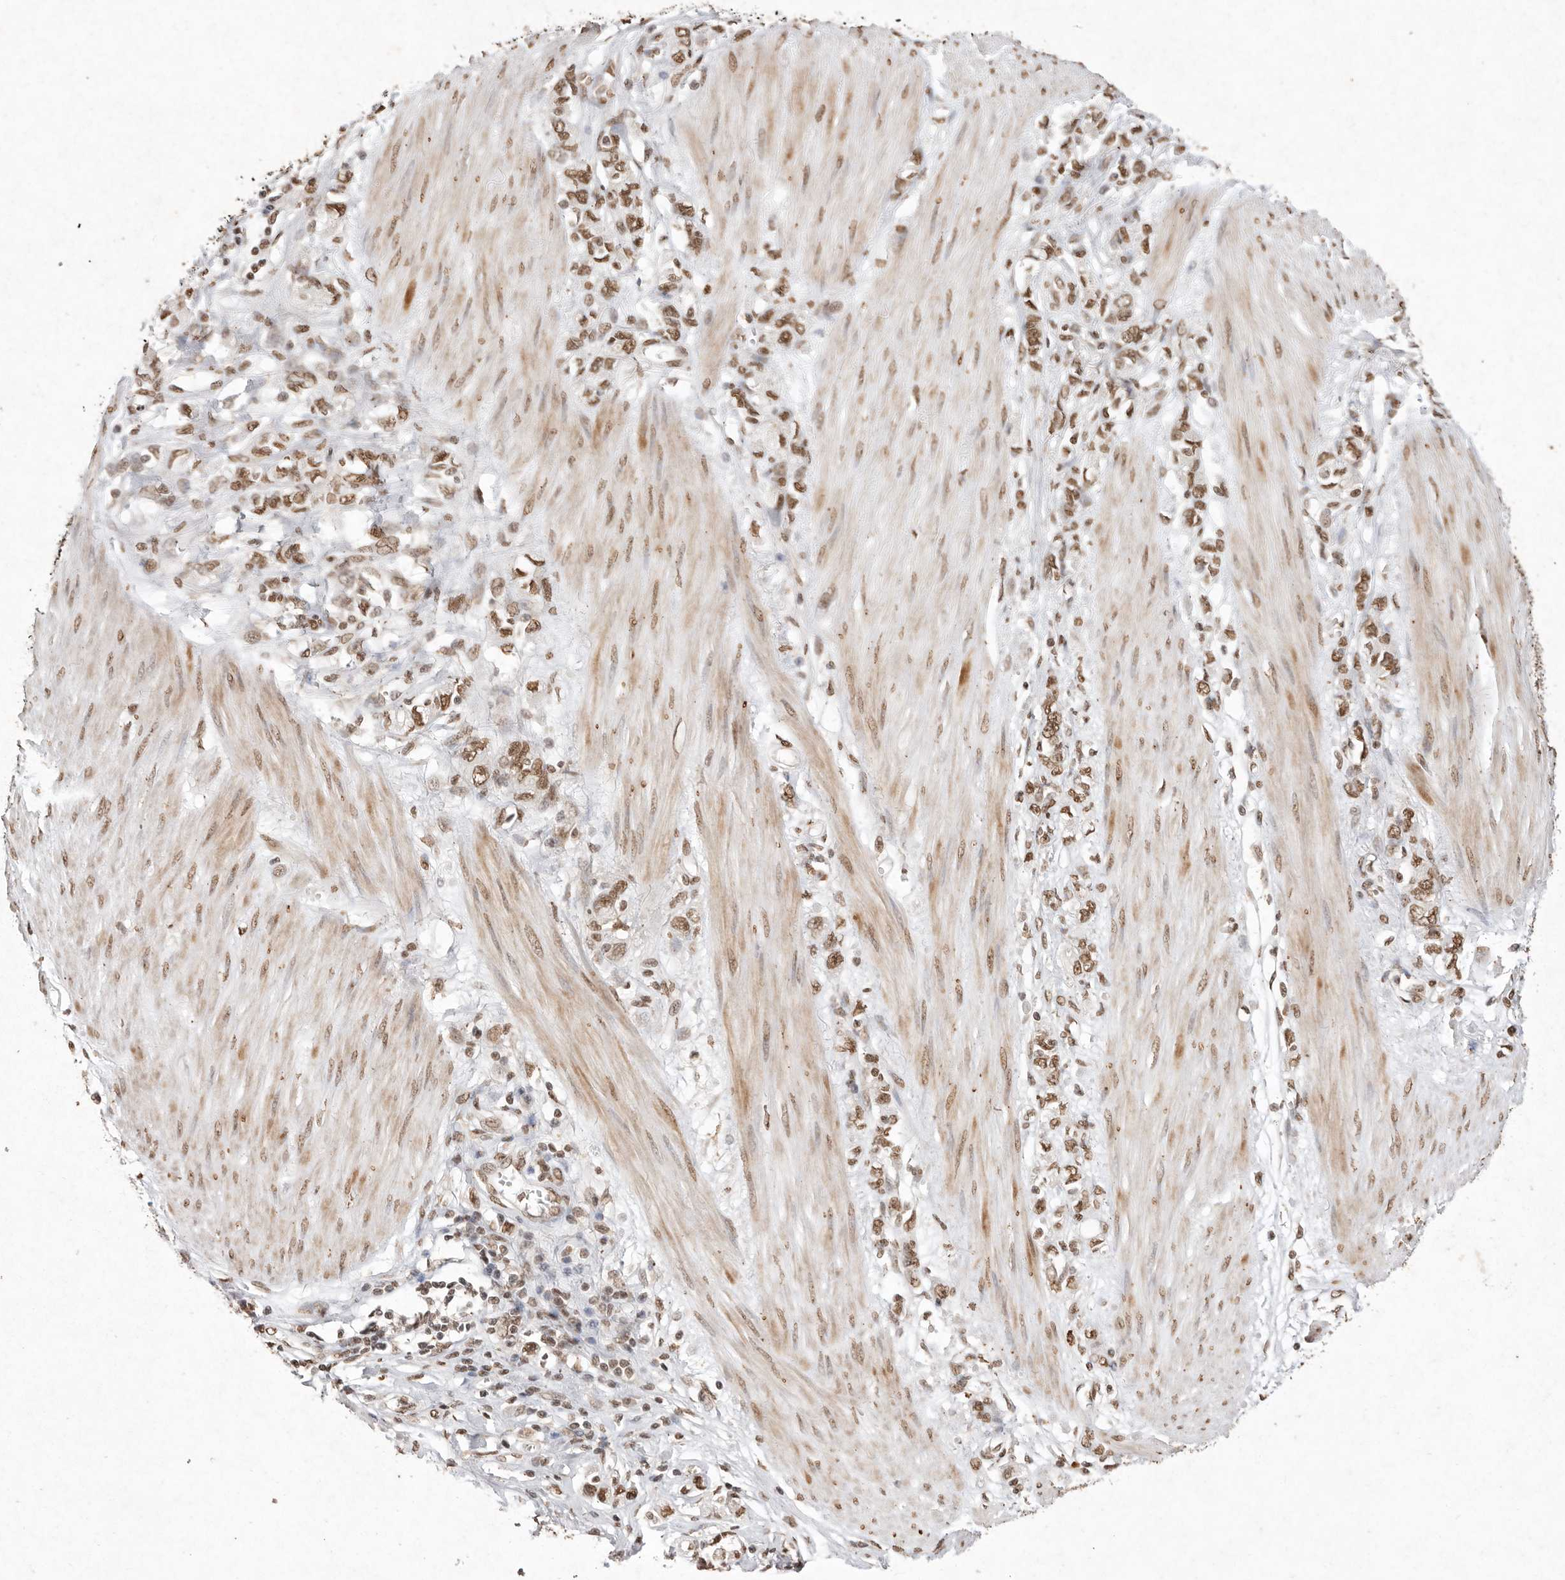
{"staining": {"intensity": "moderate", "quantity": ">75%", "location": "nuclear"}, "tissue": "stomach cancer", "cell_type": "Tumor cells", "image_type": "cancer", "snomed": [{"axis": "morphology", "description": "Adenocarcinoma, NOS"}, {"axis": "topography", "description": "Stomach"}], "caption": "This is a photomicrograph of IHC staining of adenocarcinoma (stomach), which shows moderate staining in the nuclear of tumor cells.", "gene": "NKX3-2", "patient": {"sex": "female", "age": 76}}